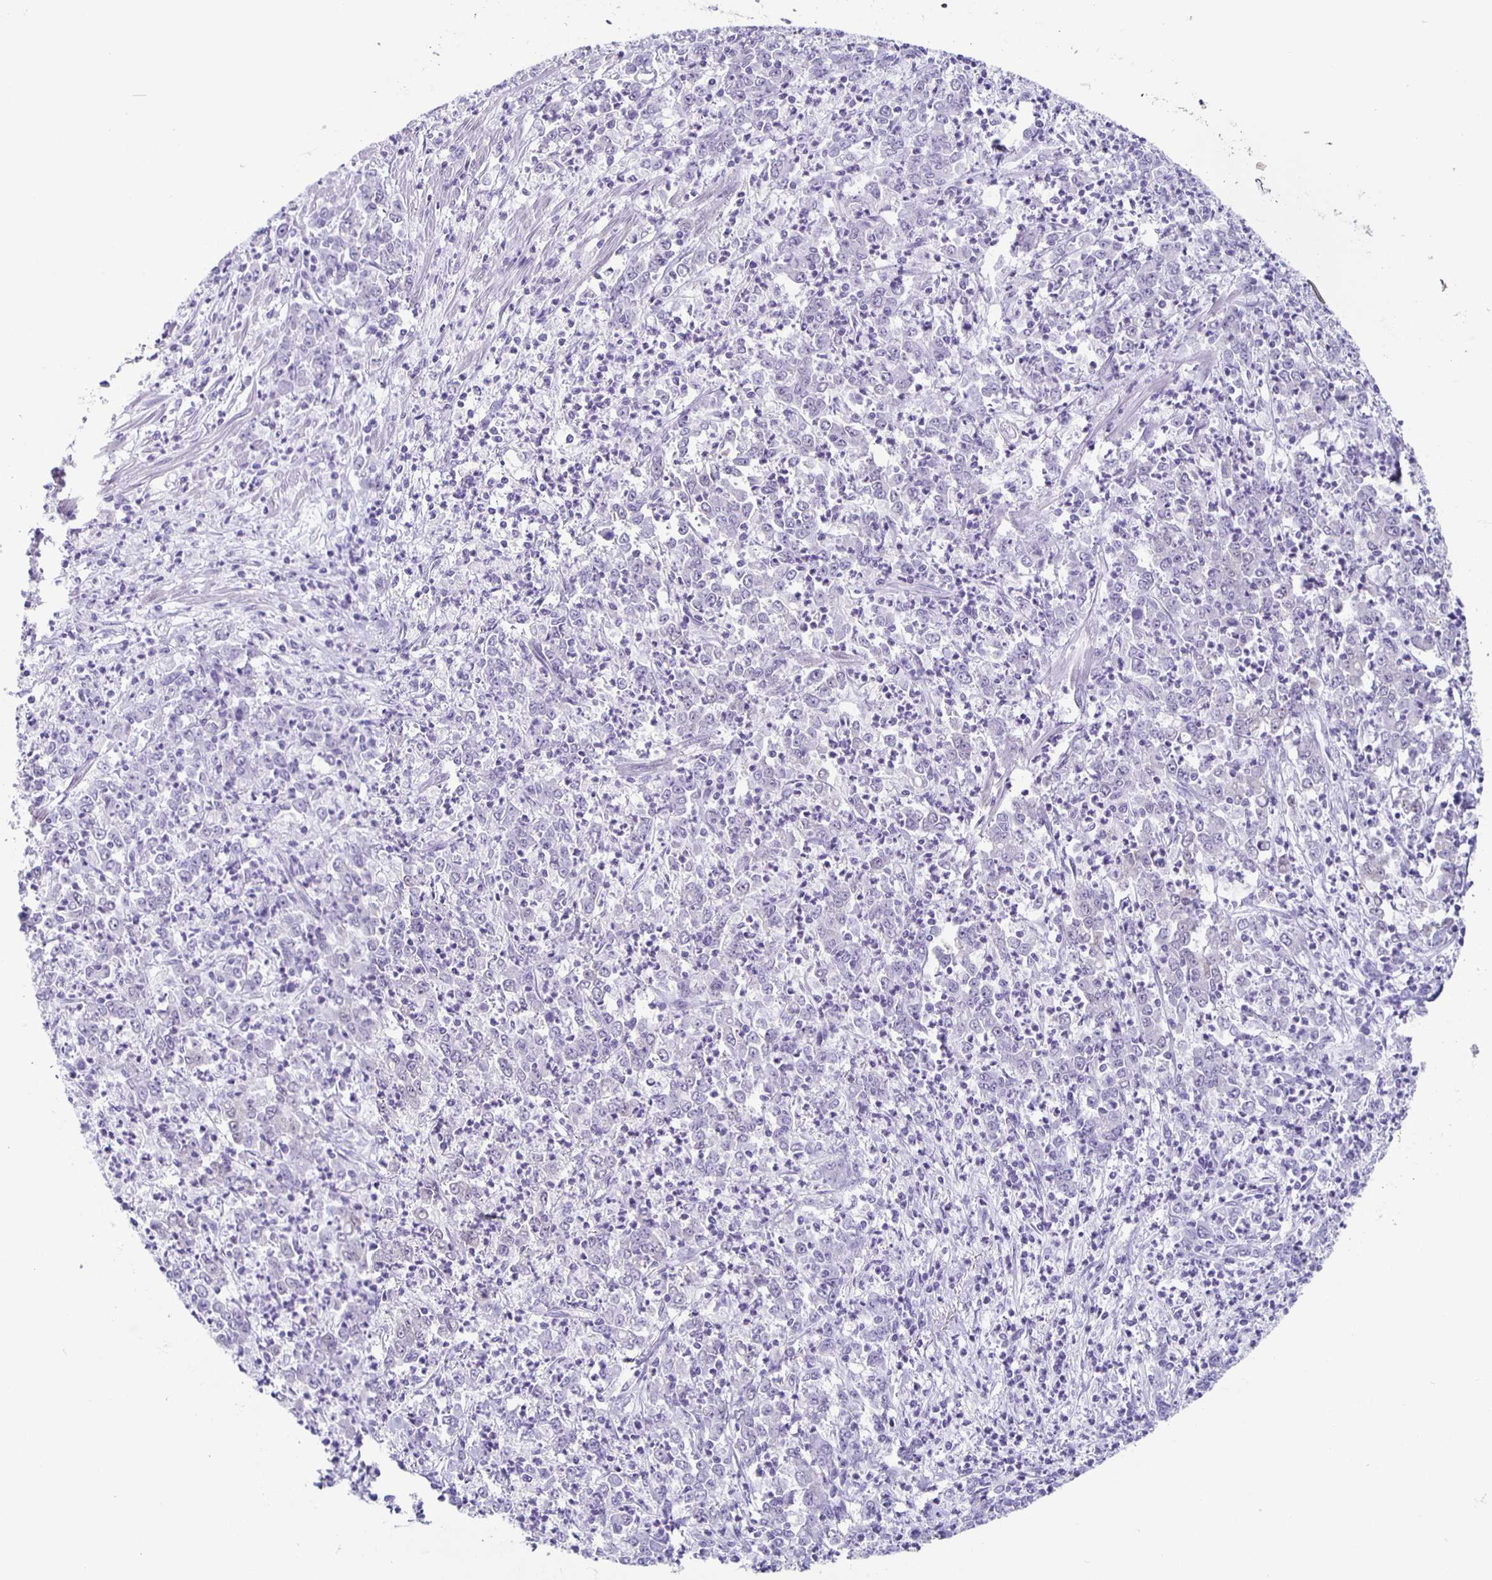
{"staining": {"intensity": "negative", "quantity": "none", "location": "none"}, "tissue": "stomach cancer", "cell_type": "Tumor cells", "image_type": "cancer", "snomed": [{"axis": "morphology", "description": "Adenocarcinoma, NOS"}, {"axis": "topography", "description": "Stomach, lower"}], "caption": "Tumor cells show no significant expression in stomach adenocarcinoma. (DAB (3,3'-diaminobenzidine) IHC with hematoxylin counter stain).", "gene": "TPPP", "patient": {"sex": "female", "age": 71}}